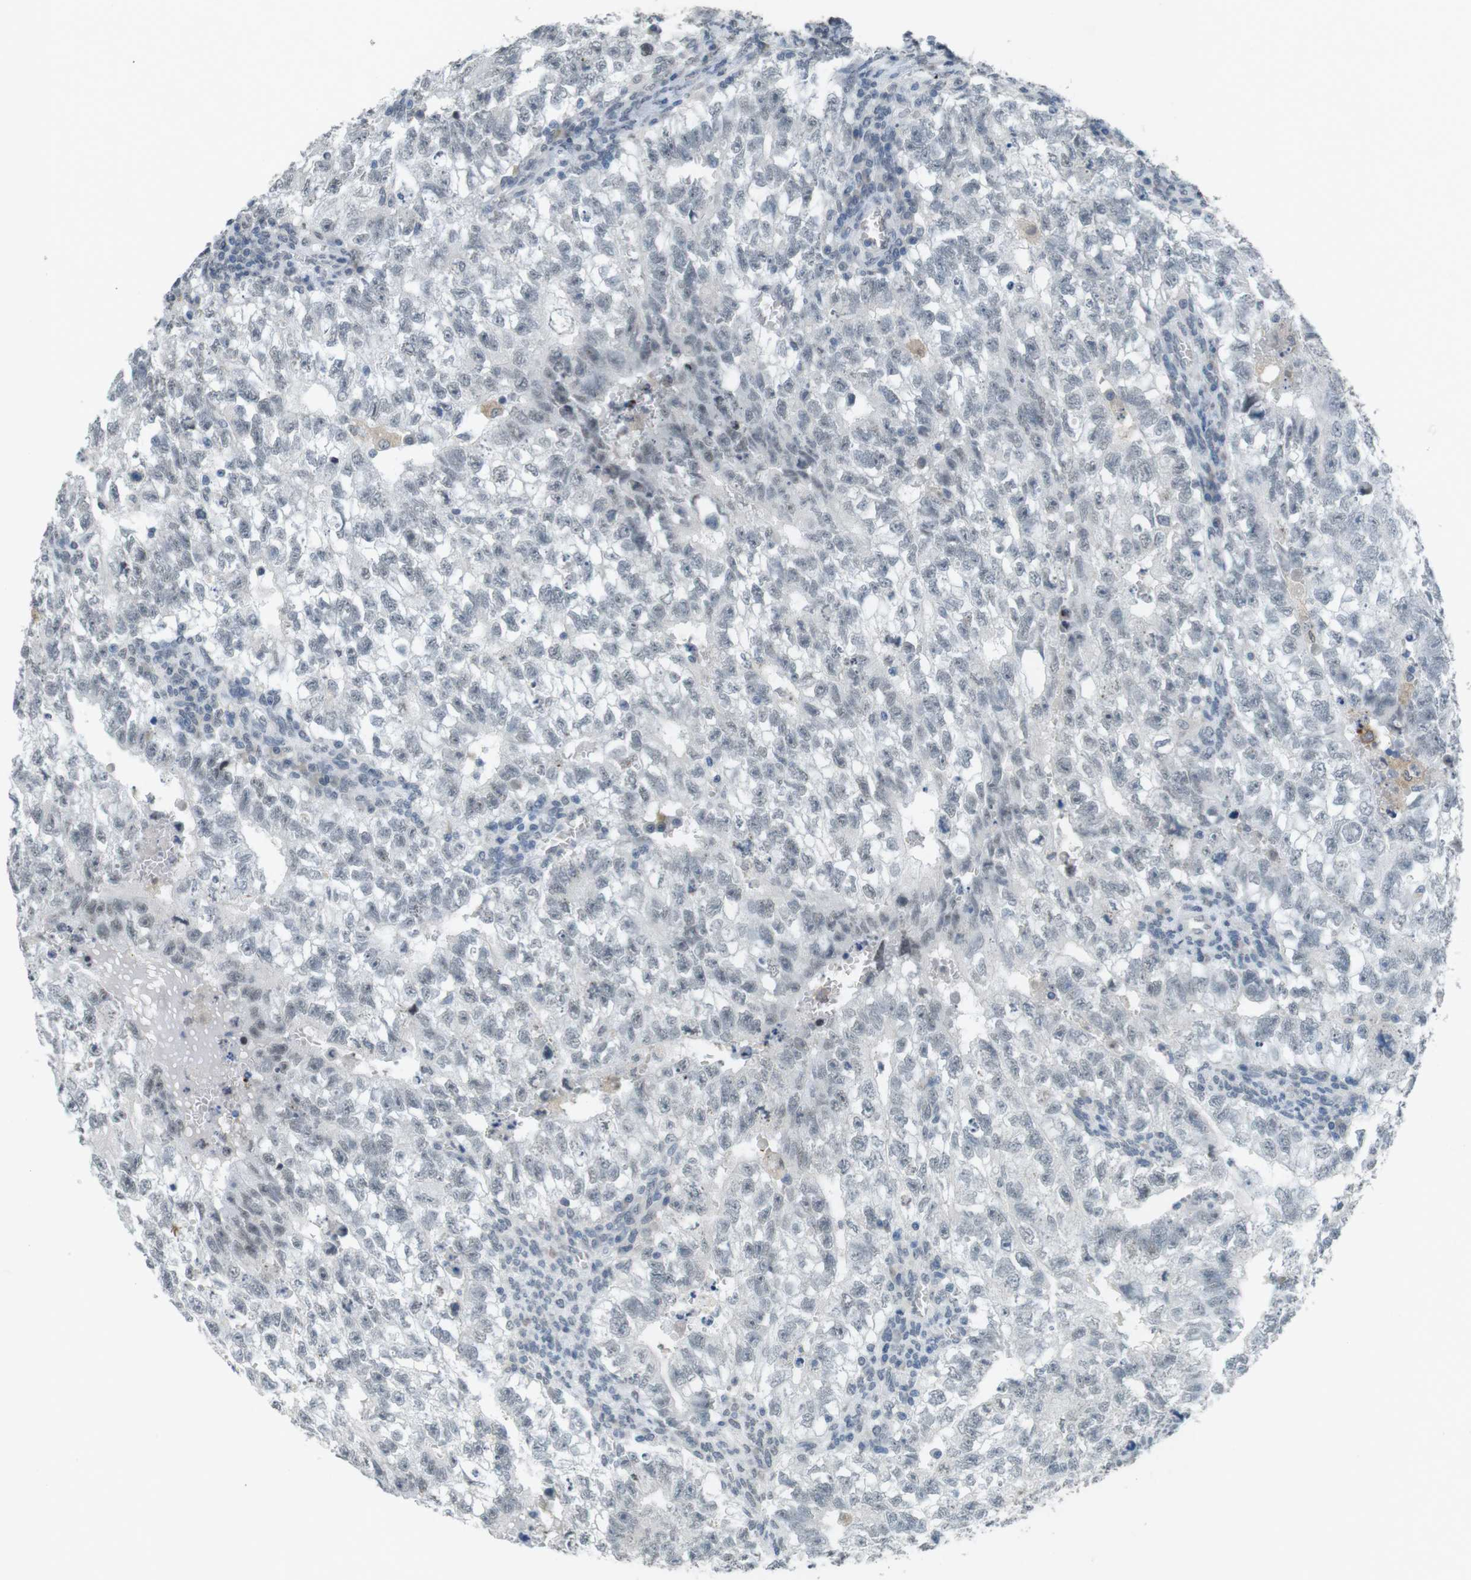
{"staining": {"intensity": "negative", "quantity": "none", "location": "none"}, "tissue": "testis cancer", "cell_type": "Tumor cells", "image_type": "cancer", "snomed": [{"axis": "morphology", "description": "Seminoma, NOS"}, {"axis": "morphology", "description": "Carcinoma, Embryonal, NOS"}, {"axis": "topography", "description": "Testis"}], "caption": "High magnification brightfield microscopy of testis cancer (embryonal carcinoma) stained with DAB (brown) and counterstained with hematoxylin (blue): tumor cells show no significant positivity.", "gene": "FZD10", "patient": {"sex": "male", "age": 38}}